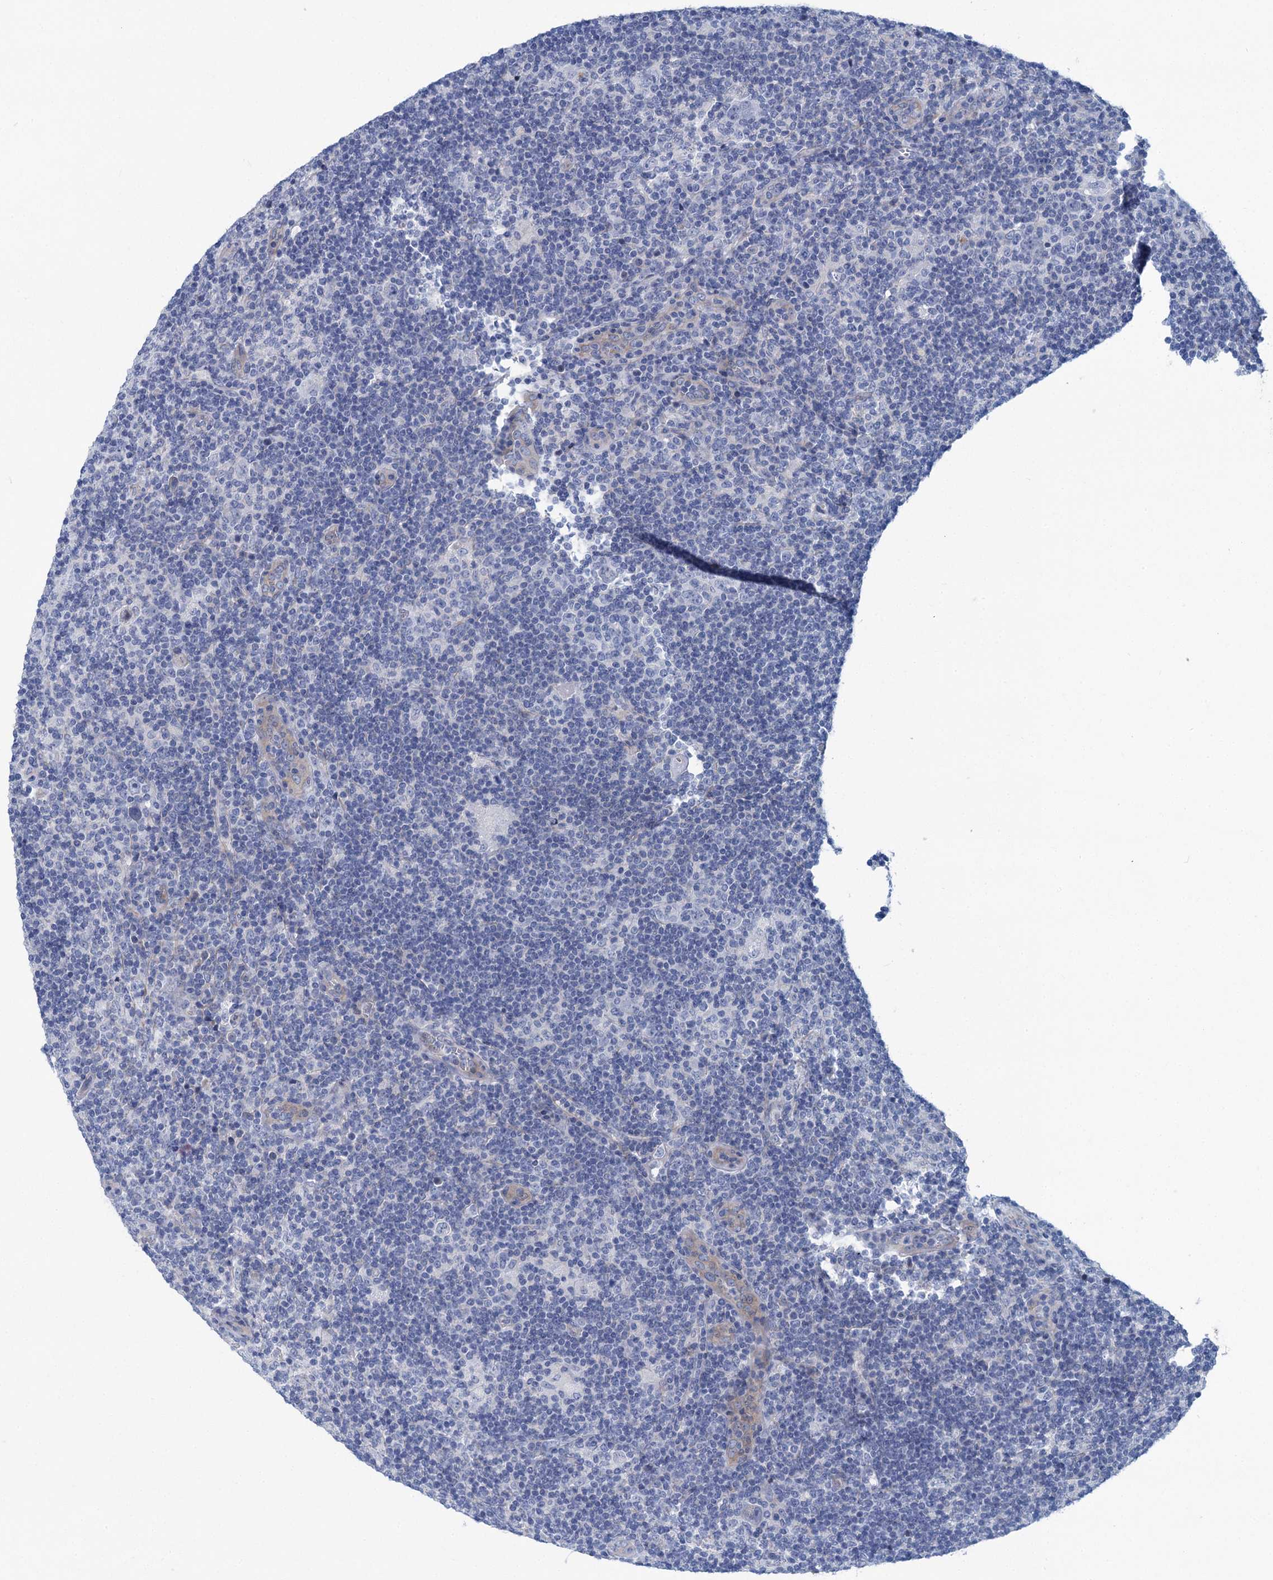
{"staining": {"intensity": "negative", "quantity": "none", "location": "none"}, "tissue": "lymphoma", "cell_type": "Tumor cells", "image_type": "cancer", "snomed": [{"axis": "morphology", "description": "Hodgkin's disease, NOS"}, {"axis": "topography", "description": "Lymph node"}], "caption": "This is a photomicrograph of immunohistochemistry staining of Hodgkin's disease, which shows no staining in tumor cells.", "gene": "CHDH", "patient": {"sex": "female", "age": 57}}